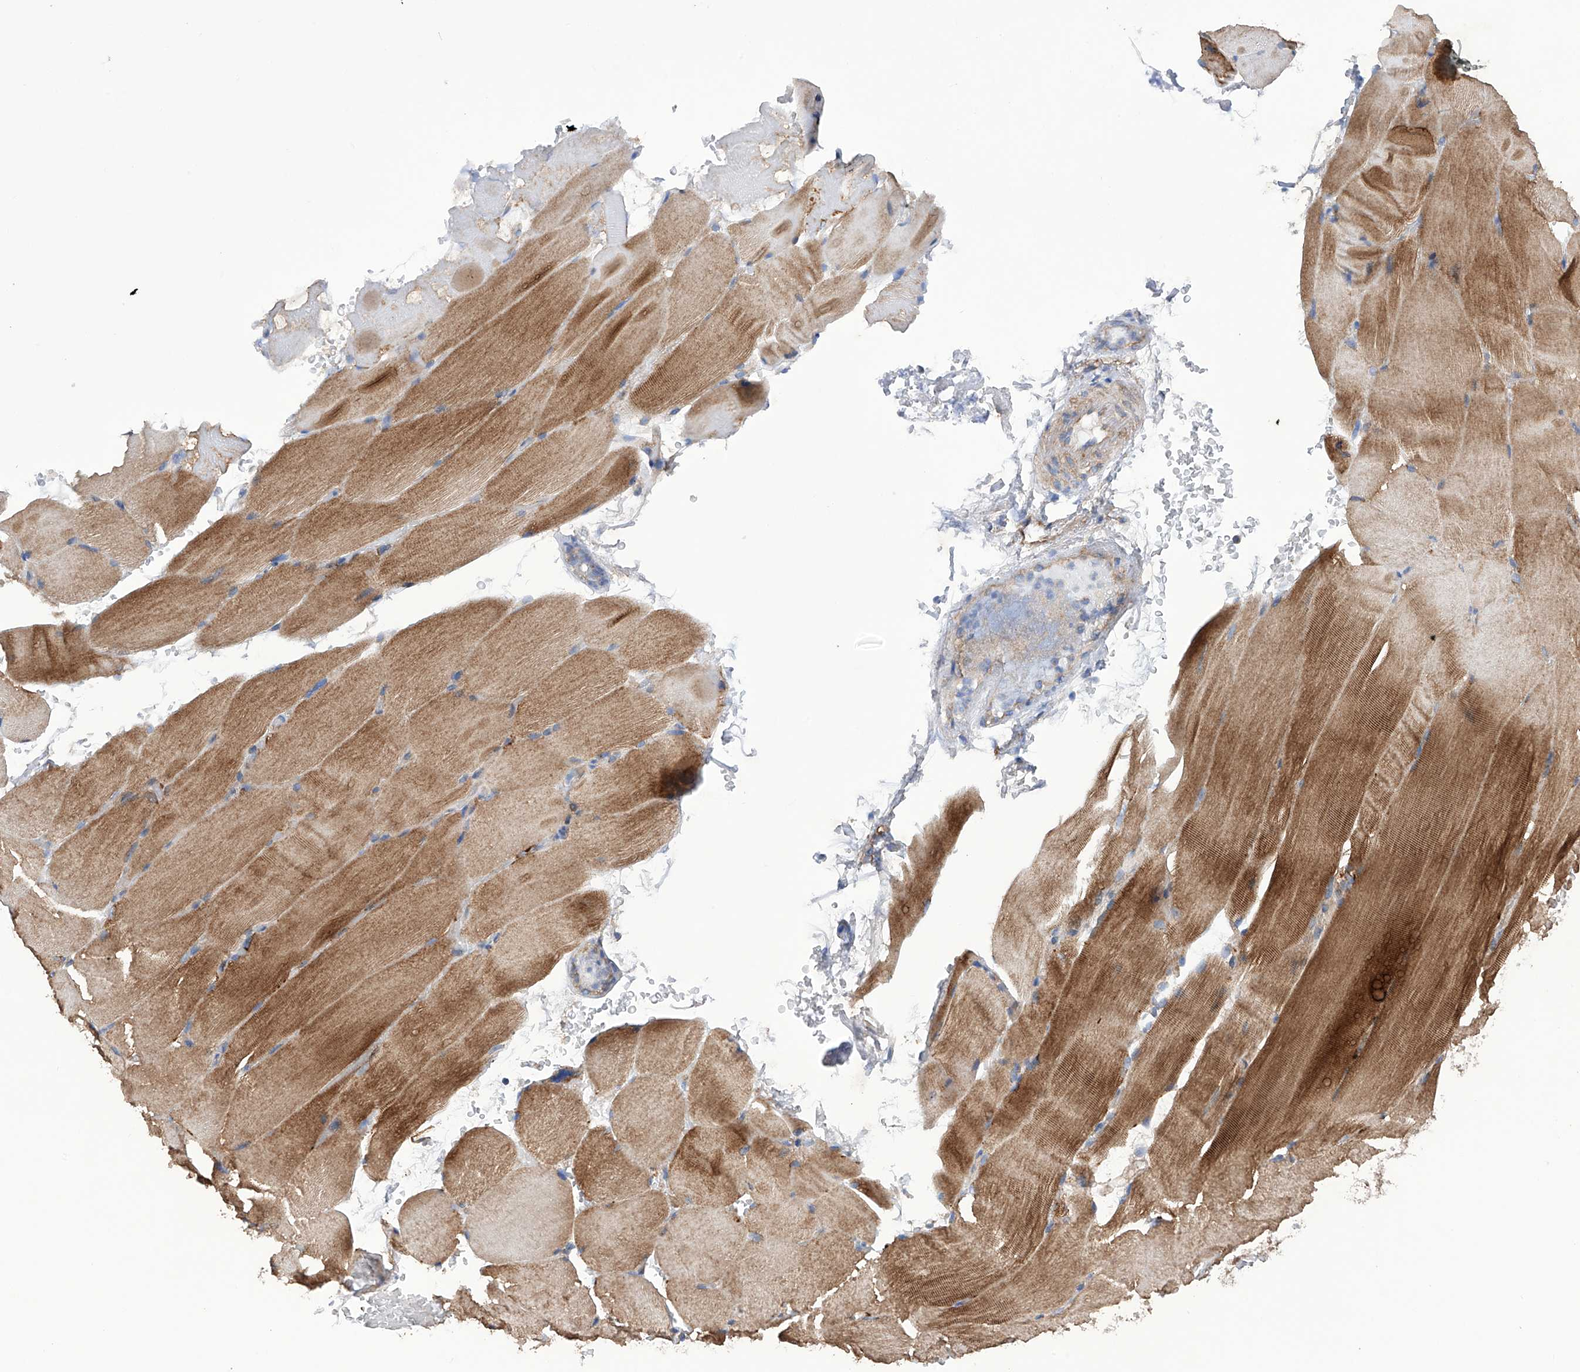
{"staining": {"intensity": "moderate", "quantity": ">75%", "location": "cytoplasmic/membranous"}, "tissue": "skeletal muscle", "cell_type": "Myocytes", "image_type": "normal", "snomed": [{"axis": "morphology", "description": "Normal tissue, NOS"}, {"axis": "topography", "description": "Skeletal muscle"}, {"axis": "topography", "description": "Parathyroid gland"}], "caption": "Protein staining demonstrates moderate cytoplasmic/membranous positivity in about >75% of myocytes in benign skeletal muscle. (DAB IHC, brown staining for protein, blue staining for nuclei).", "gene": "EFCAB2", "patient": {"sex": "female", "age": 37}}